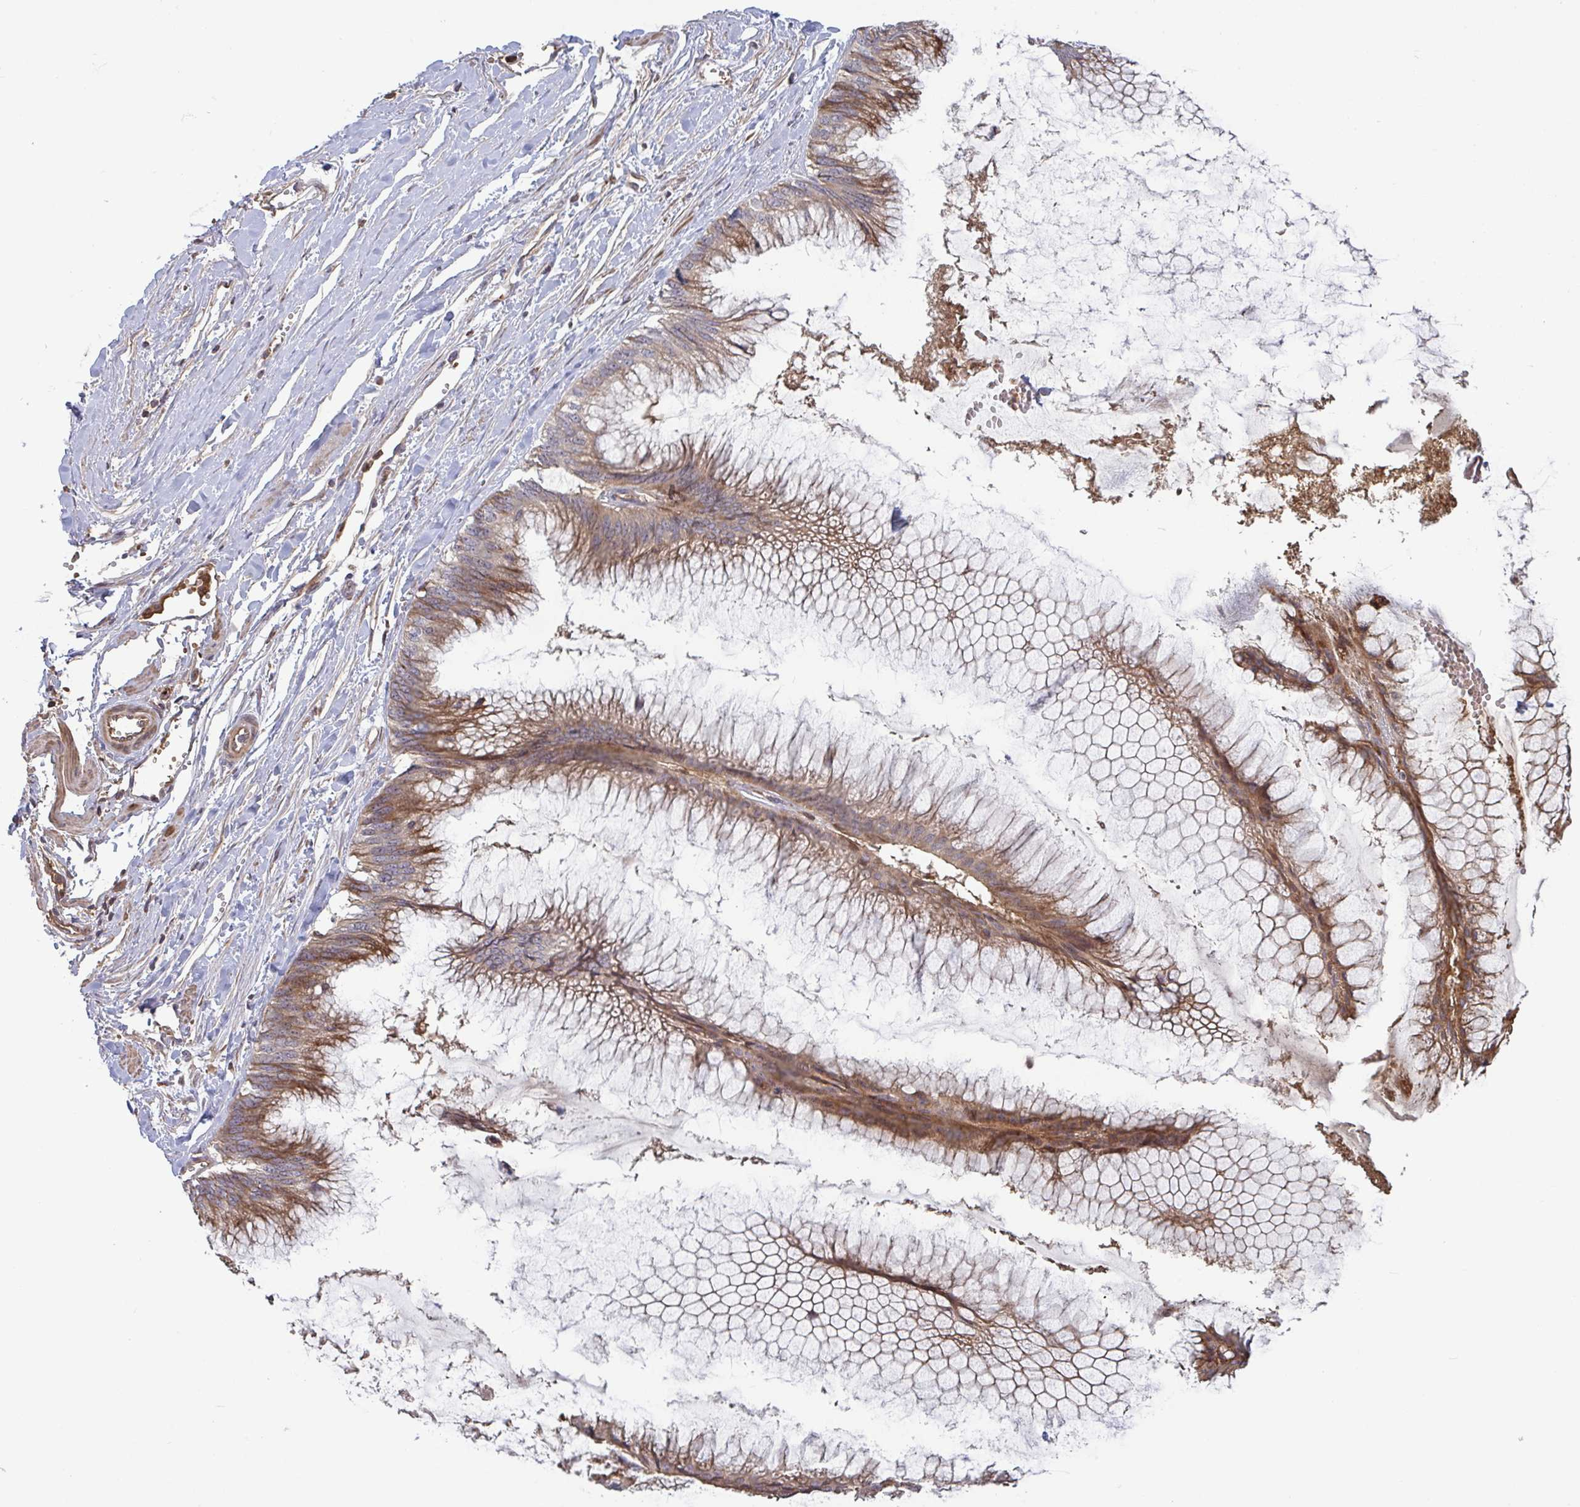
{"staining": {"intensity": "moderate", "quantity": ">75%", "location": "cytoplasmic/membranous"}, "tissue": "ovarian cancer", "cell_type": "Tumor cells", "image_type": "cancer", "snomed": [{"axis": "morphology", "description": "Cystadenocarcinoma, mucinous, NOS"}, {"axis": "topography", "description": "Ovary"}], "caption": "Ovarian mucinous cystadenocarcinoma stained for a protein (brown) exhibits moderate cytoplasmic/membranous positive expression in approximately >75% of tumor cells.", "gene": "IL1R1", "patient": {"sex": "female", "age": 44}}